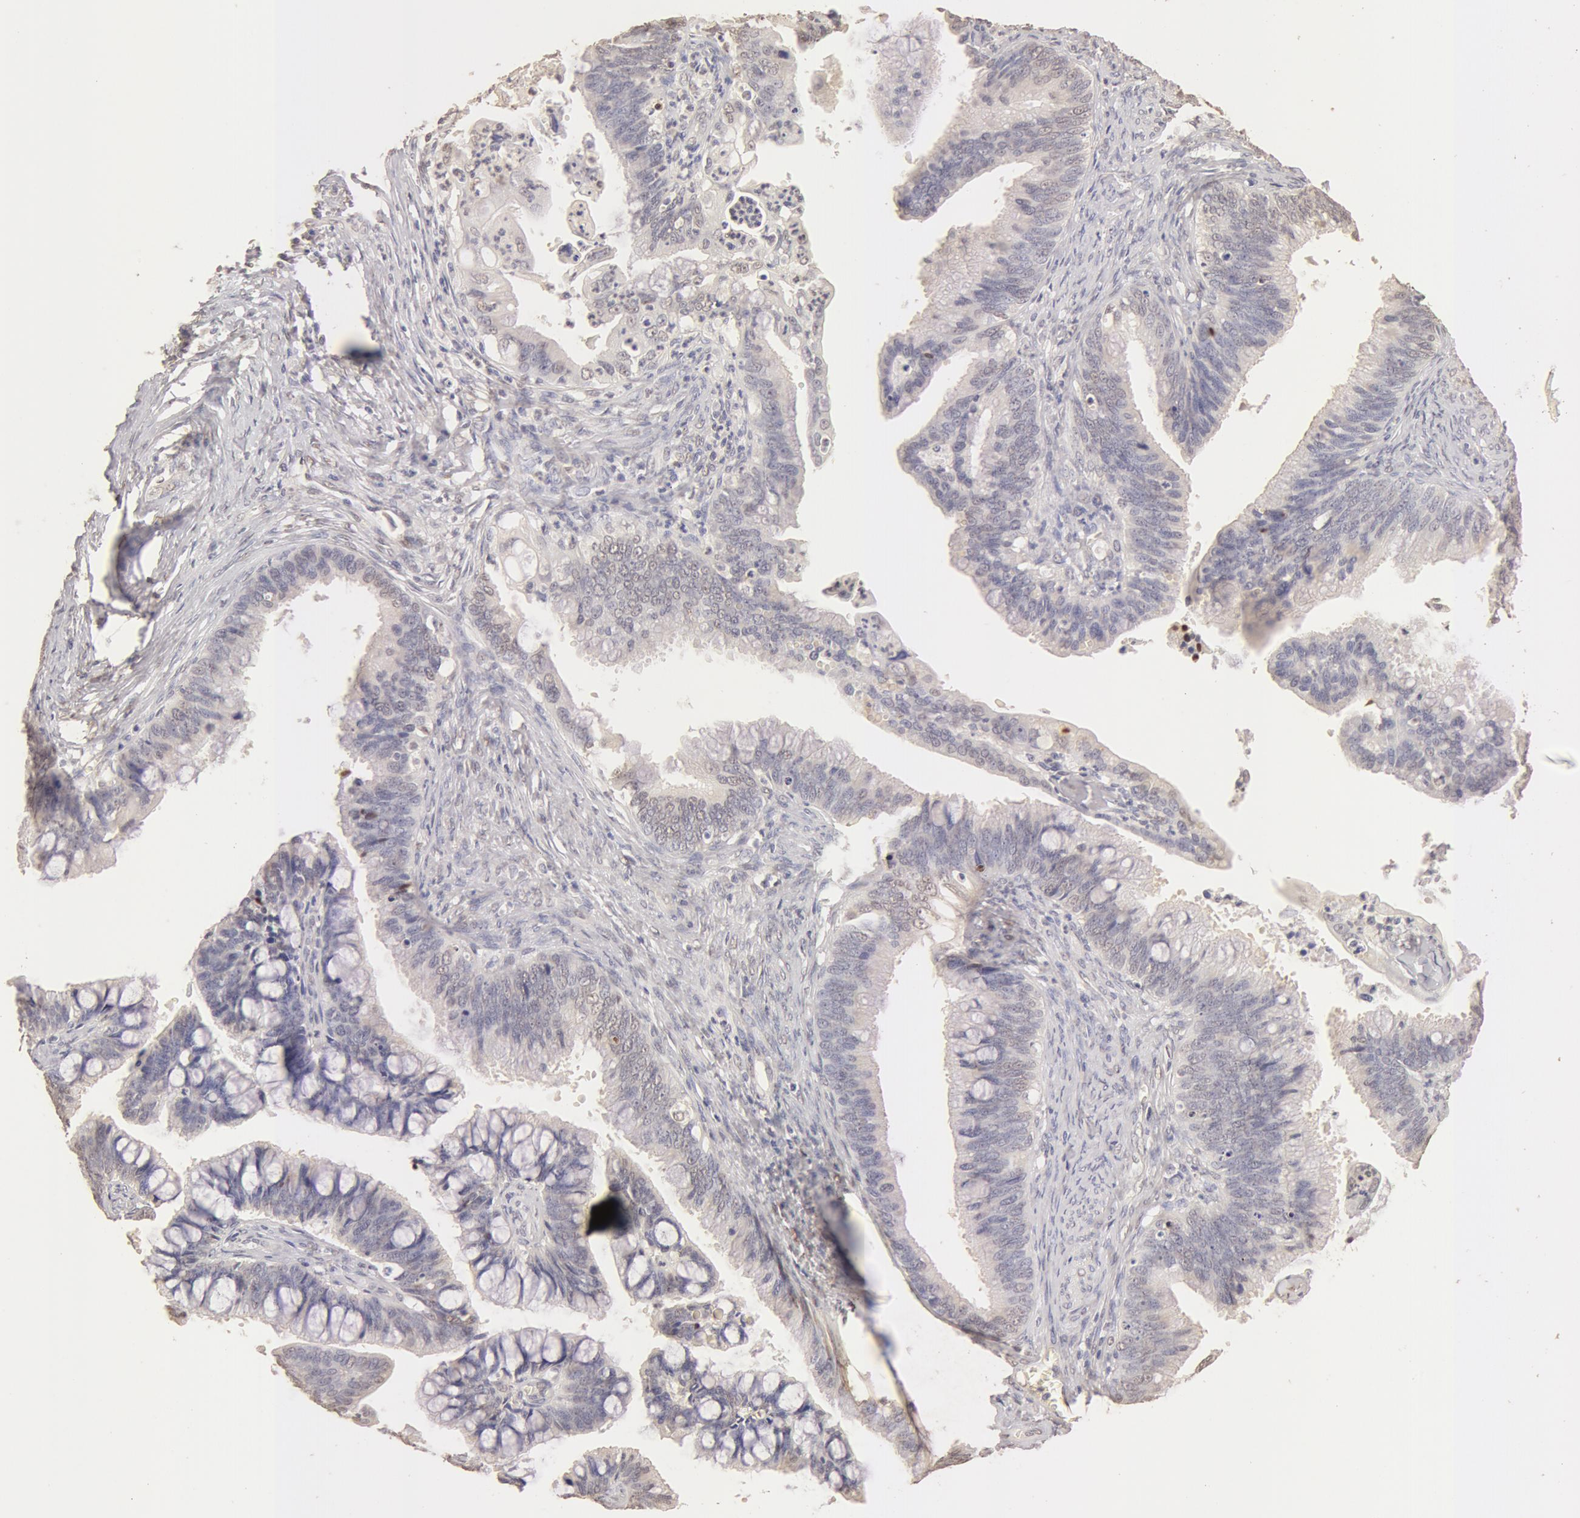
{"staining": {"intensity": "weak", "quantity": "25%-75%", "location": "cytoplasmic/membranous,nuclear"}, "tissue": "cervical cancer", "cell_type": "Tumor cells", "image_type": "cancer", "snomed": [{"axis": "morphology", "description": "Adenocarcinoma, NOS"}, {"axis": "topography", "description": "Cervix"}], "caption": "DAB (3,3'-diaminobenzidine) immunohistochemical staining of human adenocarcinoma (cervical) displays weak cytoplasmic/membranous and nuclear protein expression in approximately 25%-75% of tumor cells.", "gene": "SNRNP70", "patient": {"sex": "female", "age": 47}}